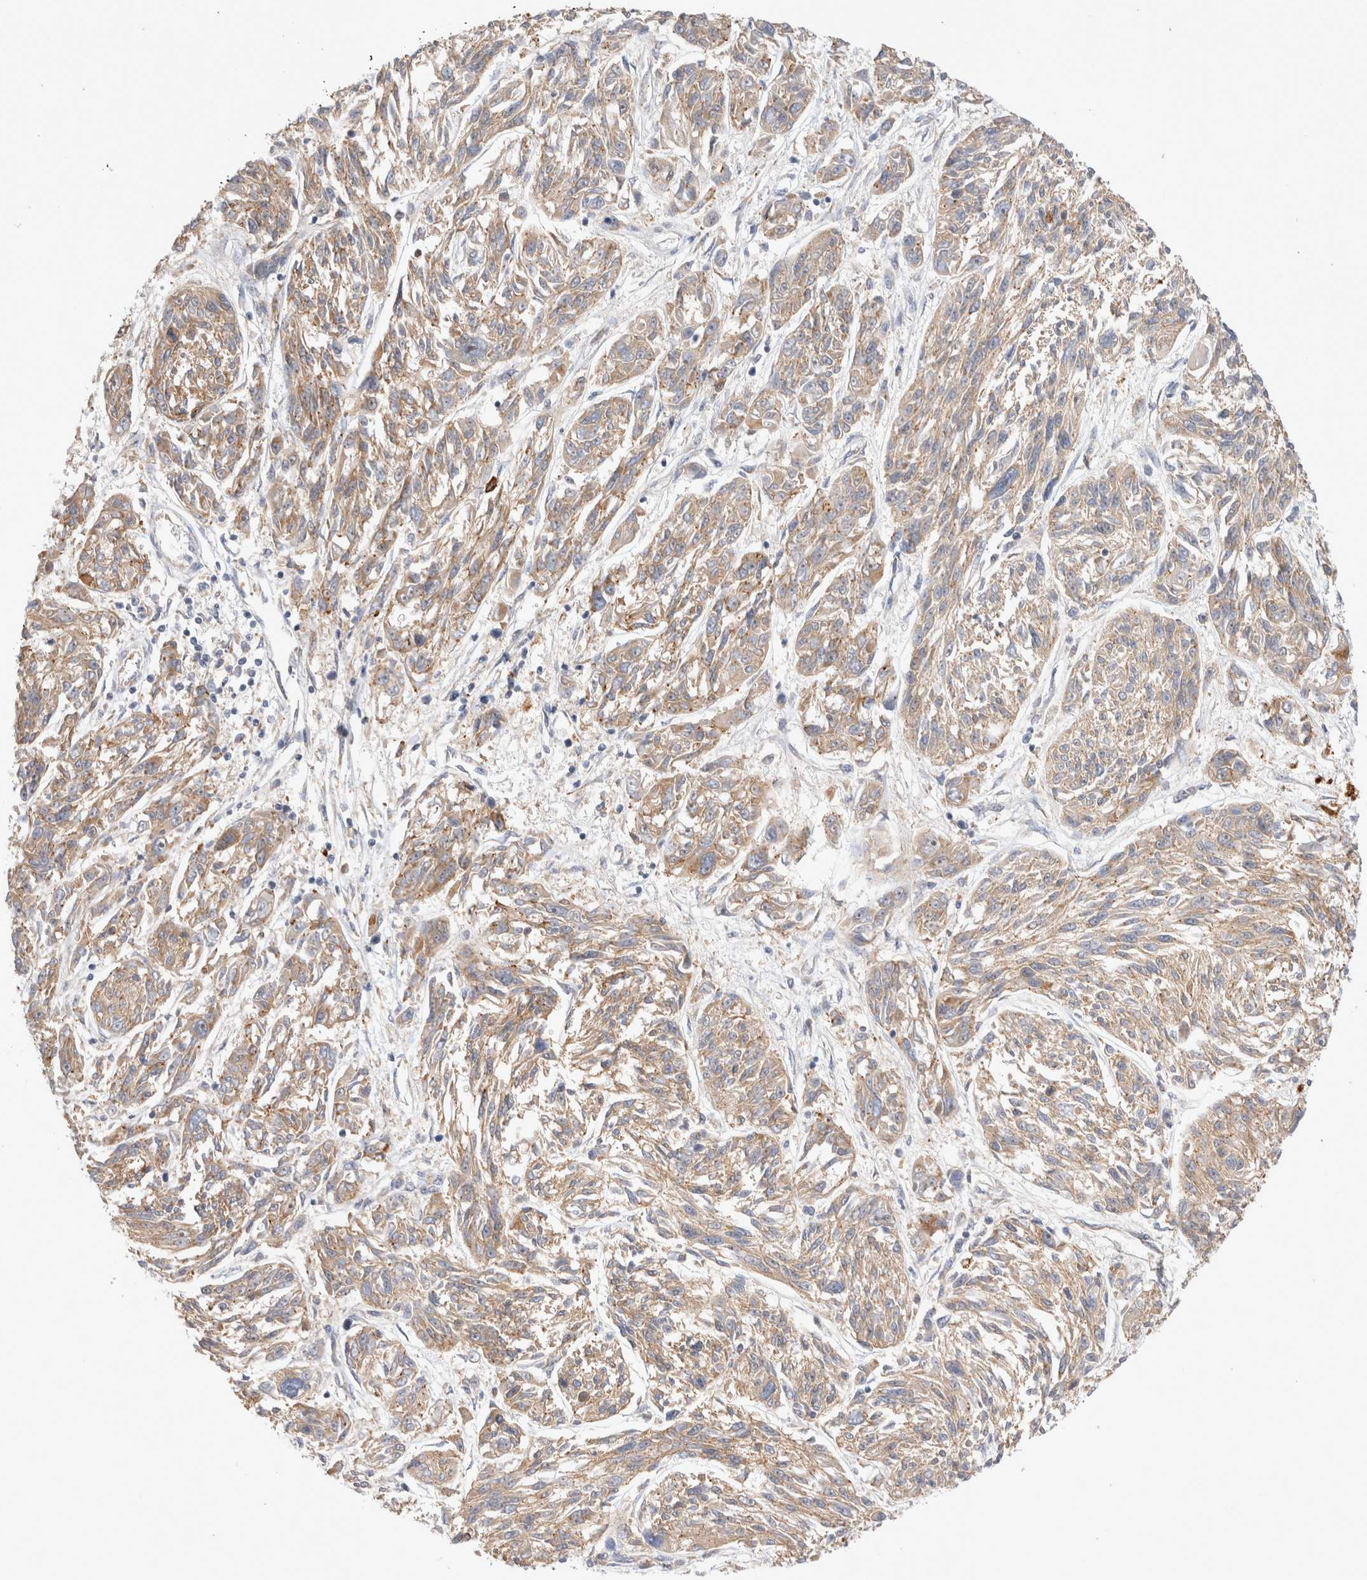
{"staining": {"intensity": "weak", "quantity": ">75%", "location": "cytoplasmic/membranous"}, "tissue": "melanoma", "cell_type": "Tumor cells", "image_type": "cancer", "snomed": [{"axis": "morphology", "description": "Malignant melanoma, NOS"}, {"axis": "topography", "description": "Skin"}], "caption": "Immunohistochemical staining of malignant melanoma displays low levels of weak cytoplasmic/membranous protein expression in approximately >75% of tumor cells.", "gene": "NEDD4L", "patient": {"sex": "male", "age": 53}}